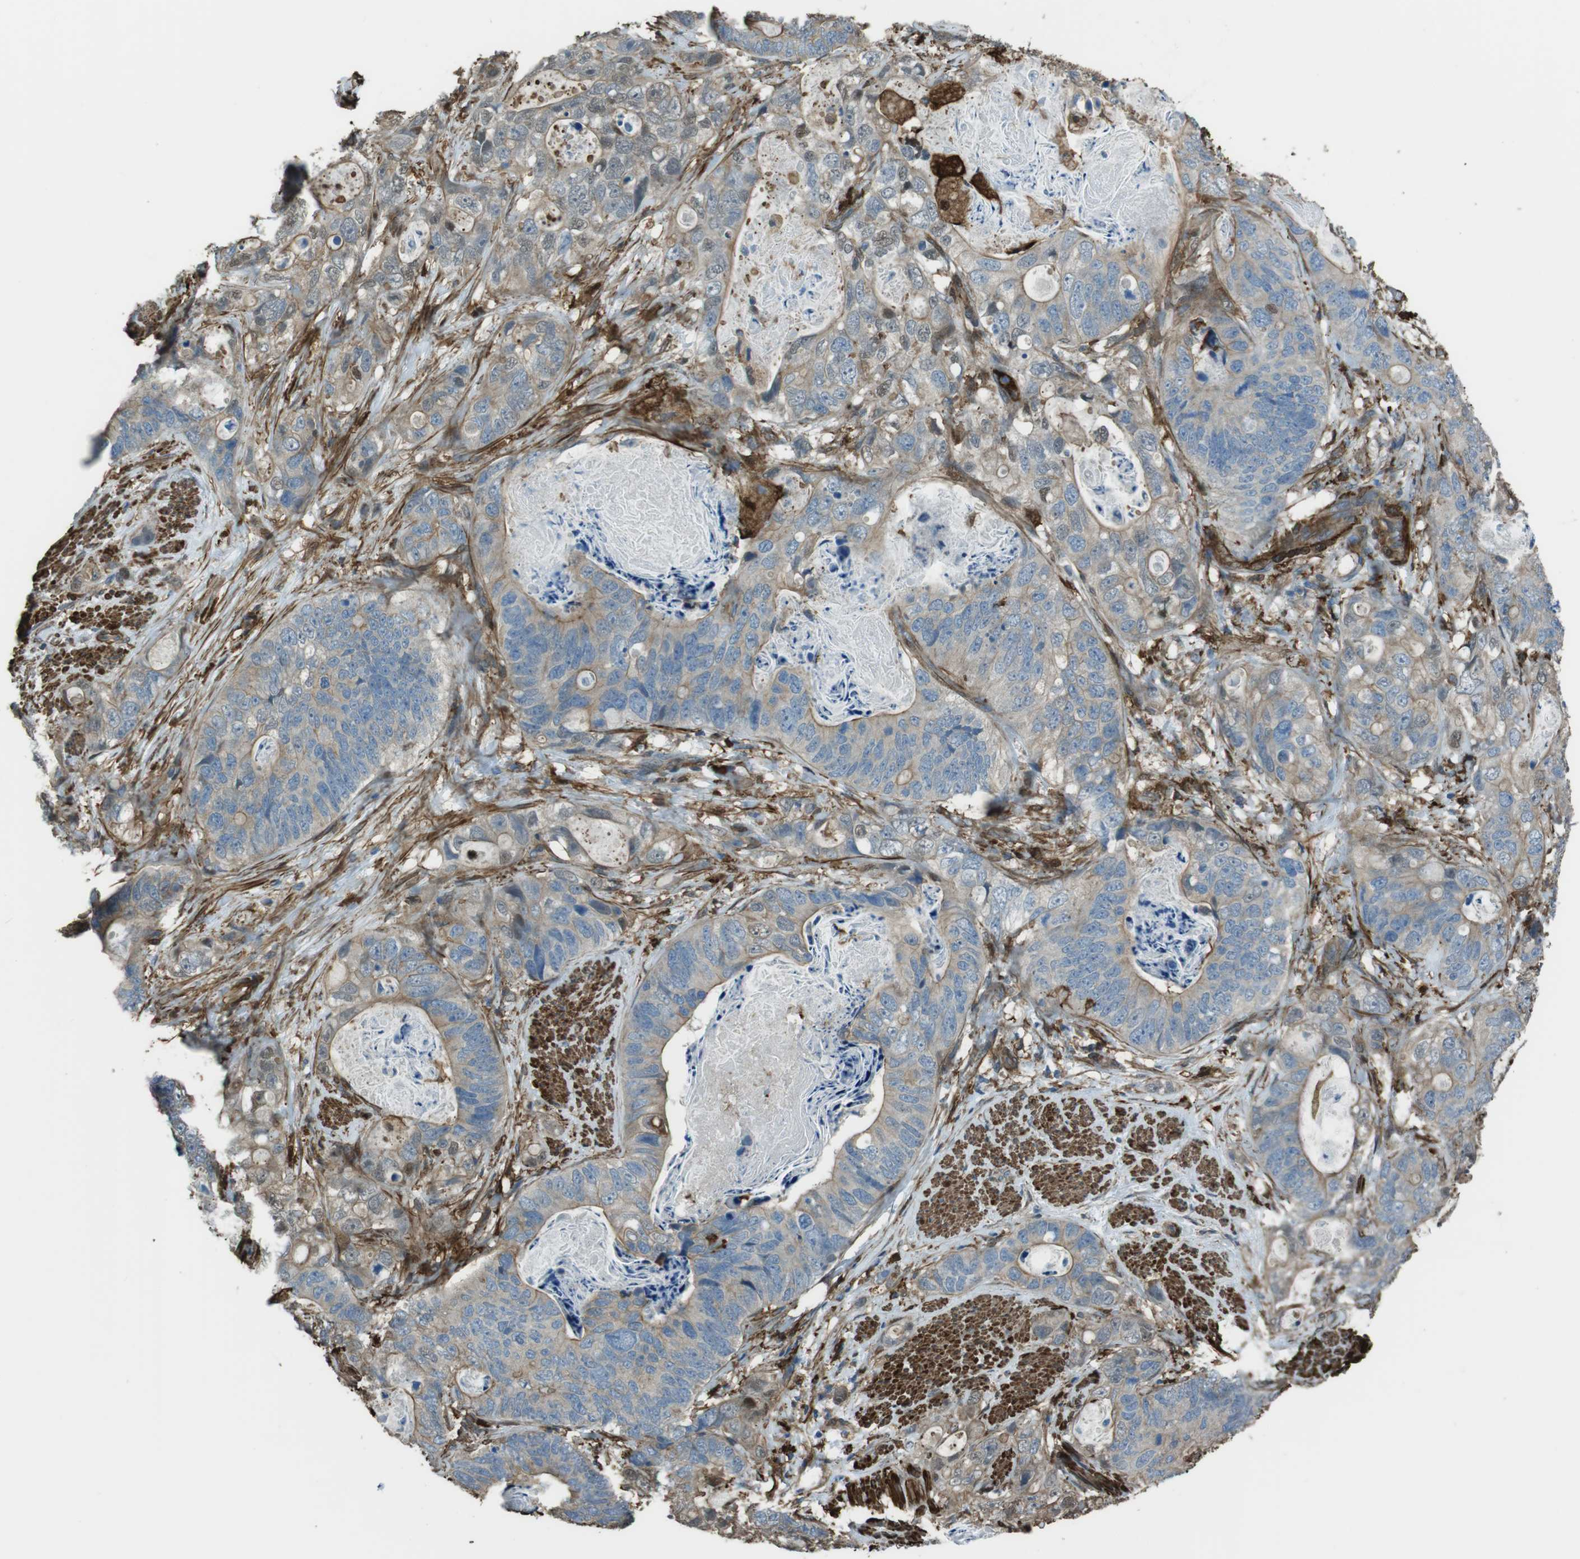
{"staining": {"intensity": "weak", "quantity": ">75%", "location": "cytoplasmic/membranous"}, "tissue": "stomach cancer", "cell_type": "Tumor cells", "image_type": "cancer", "snomed": [{"axis": "morphology", "description": "Adenocarcinoma, NOS"}, {"axis": "topography", "description": "Stomach"}], "caption": "A brown stain labels weak cytoplasmic/membranous staining of a protein in adenocarcinoma (stomach) tumor cells.", "gene": "SFT2D1", "patient": {"sex": "female", "age": 89}}